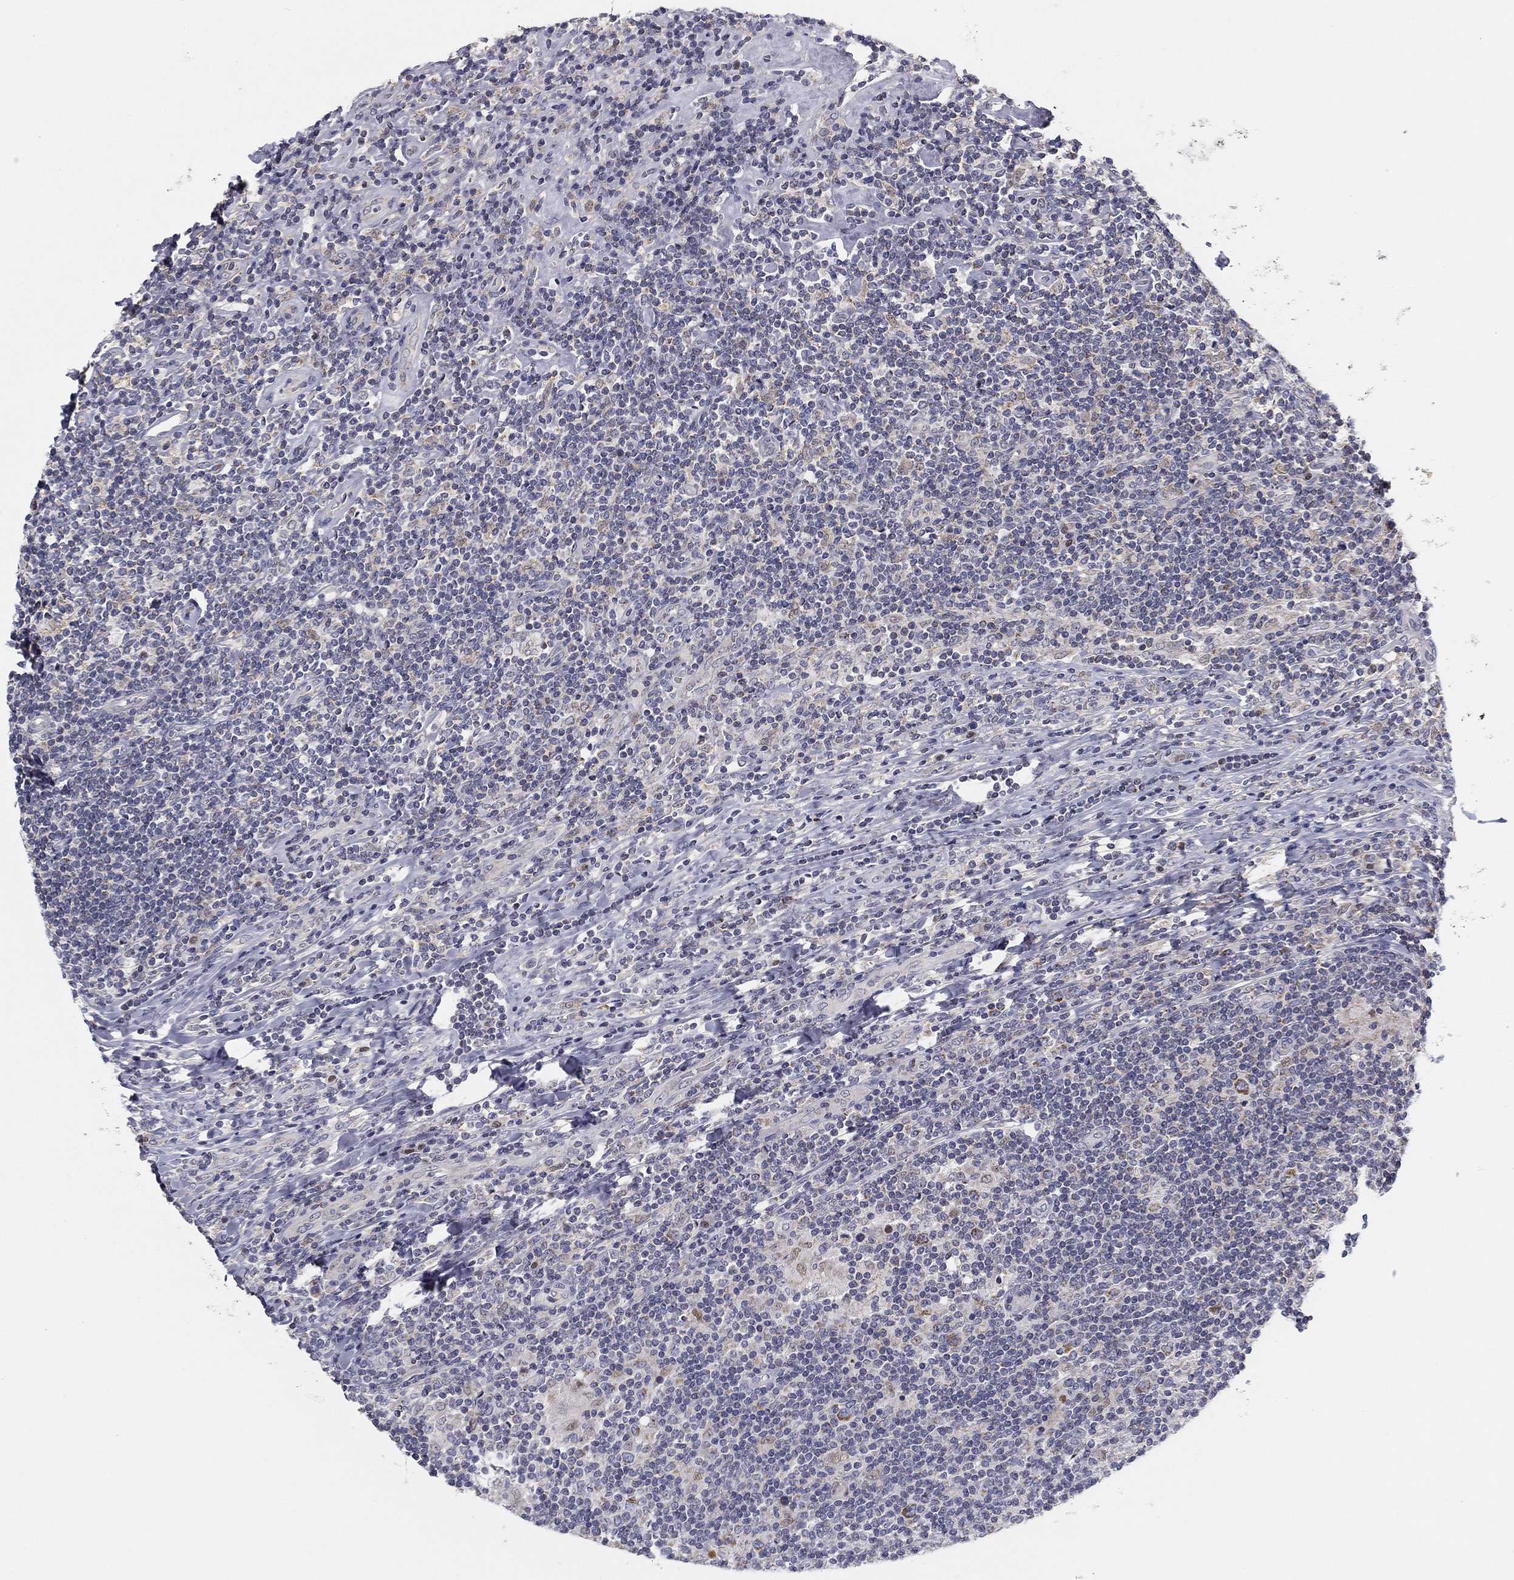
{"staining": {"intensity": "negative", "quantity": "none", "location": "none"}, "tissue": "lymphoma", "cell_type": "Tumor cells", "image_type": "cancer", "snomed": [{"axis": "morphology", "description": "Hodgkin's disease, NOS"}, {"axis": "topography", "description": "Lymph node"}], "caption": "IHC photomicrograph of neoplastic tissue: lymphoma stained with DAB reveals no significant protein staining in tumor cells. The staining is performed using DAB brown chromogen with nuclei counter-stained in using hematoxylin.", "gene": "SLC2A9", "patient": {"sex": "male", "age": 40}}